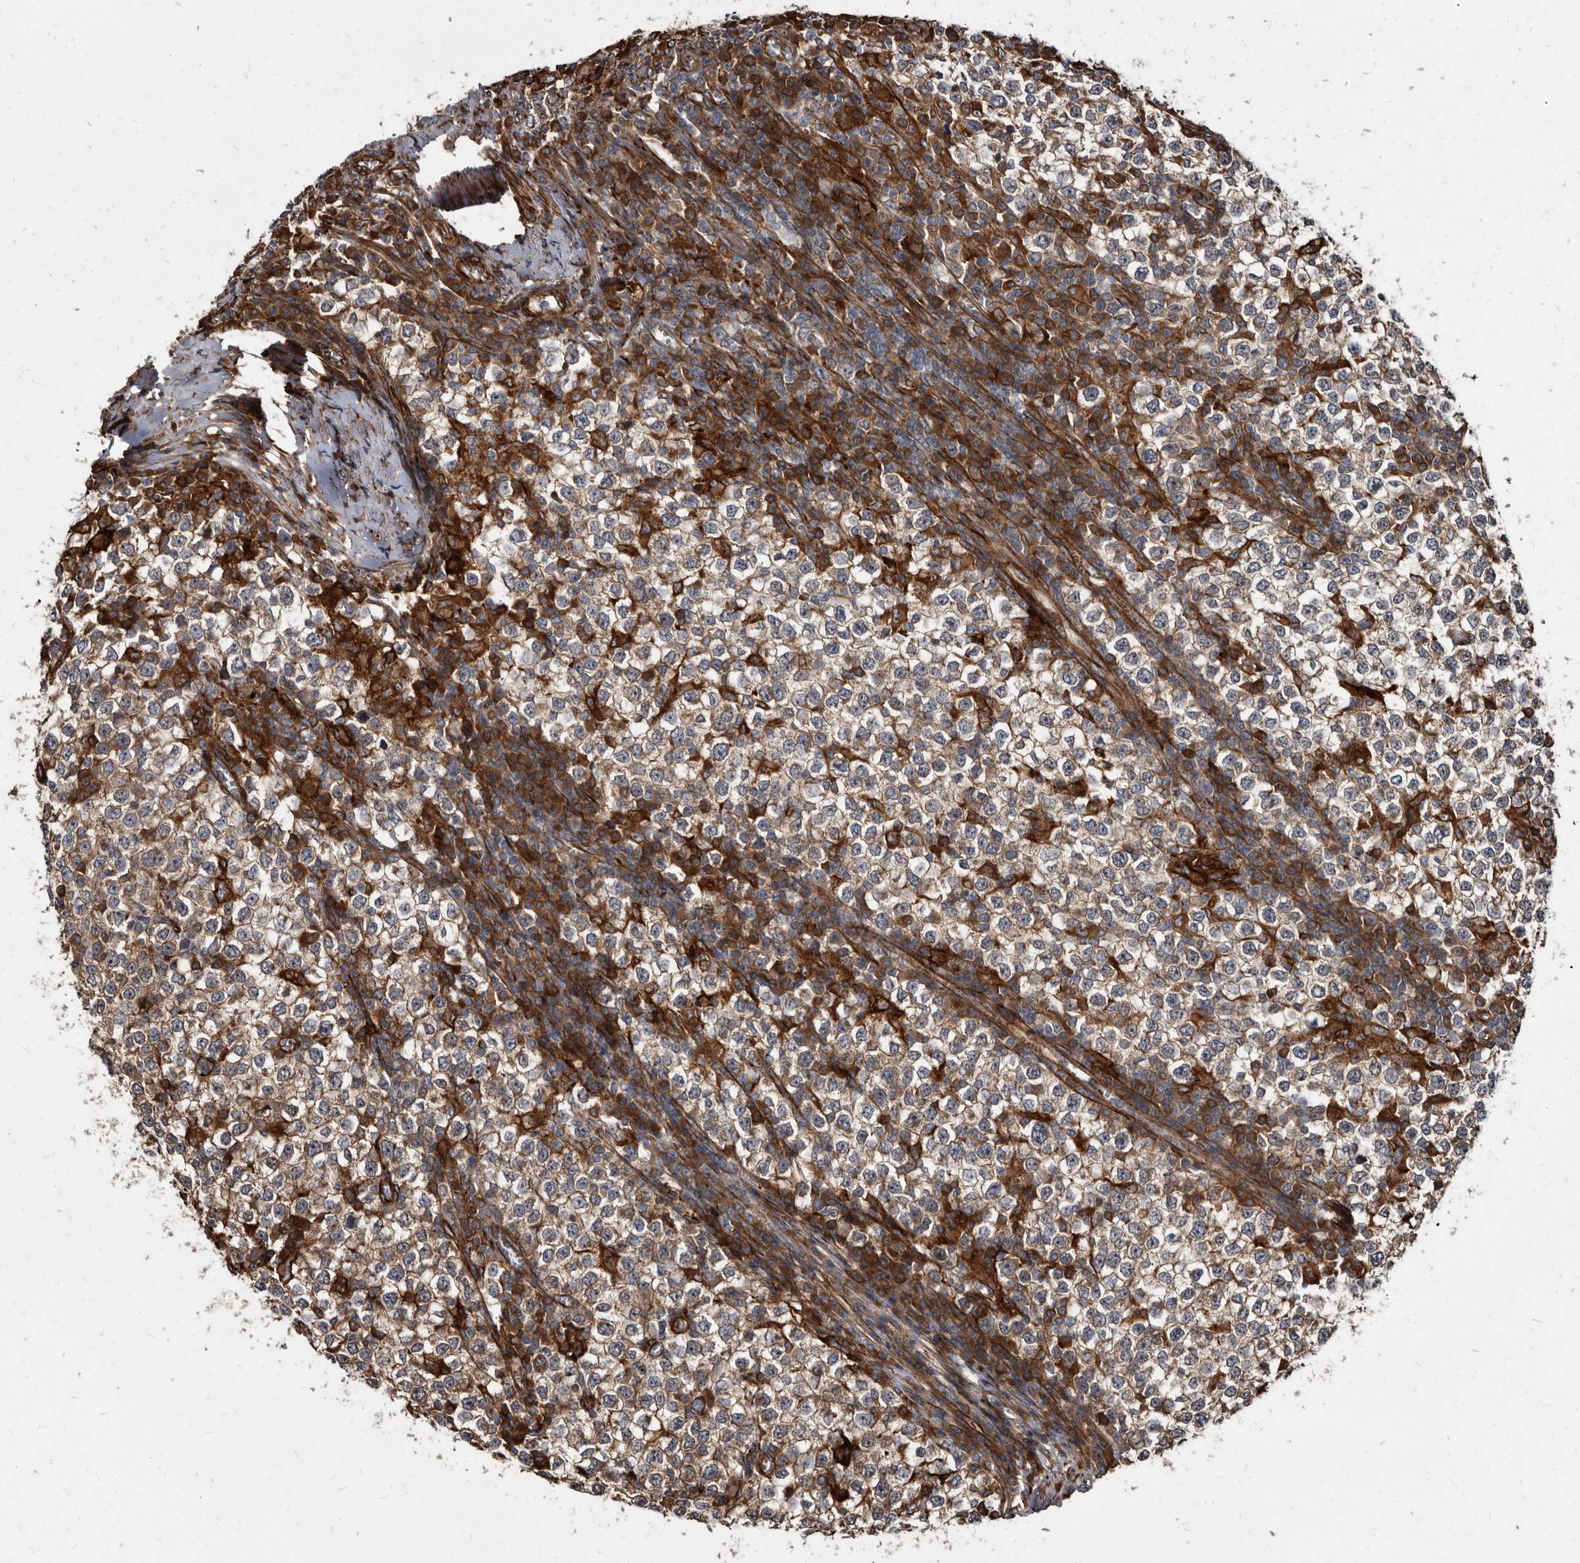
{"staining": {"intensity": "weak", "quantity": "25%-75%", "location": "cytoplasmic/membranous"}, "tissue": "testis cancer", "cell_type": "Tumor cells", "image_type": "cancer", "snomed": [{"axis": "morphology", "description": "Seminoma, NOS"}, {"axis": "topography", "description": "Testis"}], "caption": "High-magnification brightfield microscopy of testis cancer (seminoma) stained with DAB (3,3'-diaminobenzidine) (brown) and counterstained with hematoxylin (blue). tumor cells exhibit weak cytoplasmic/membranous expression is present in approximately25%-75% of cells.", "gene": "KCTD20", "patient": {"sex": "male", "age": 65}}